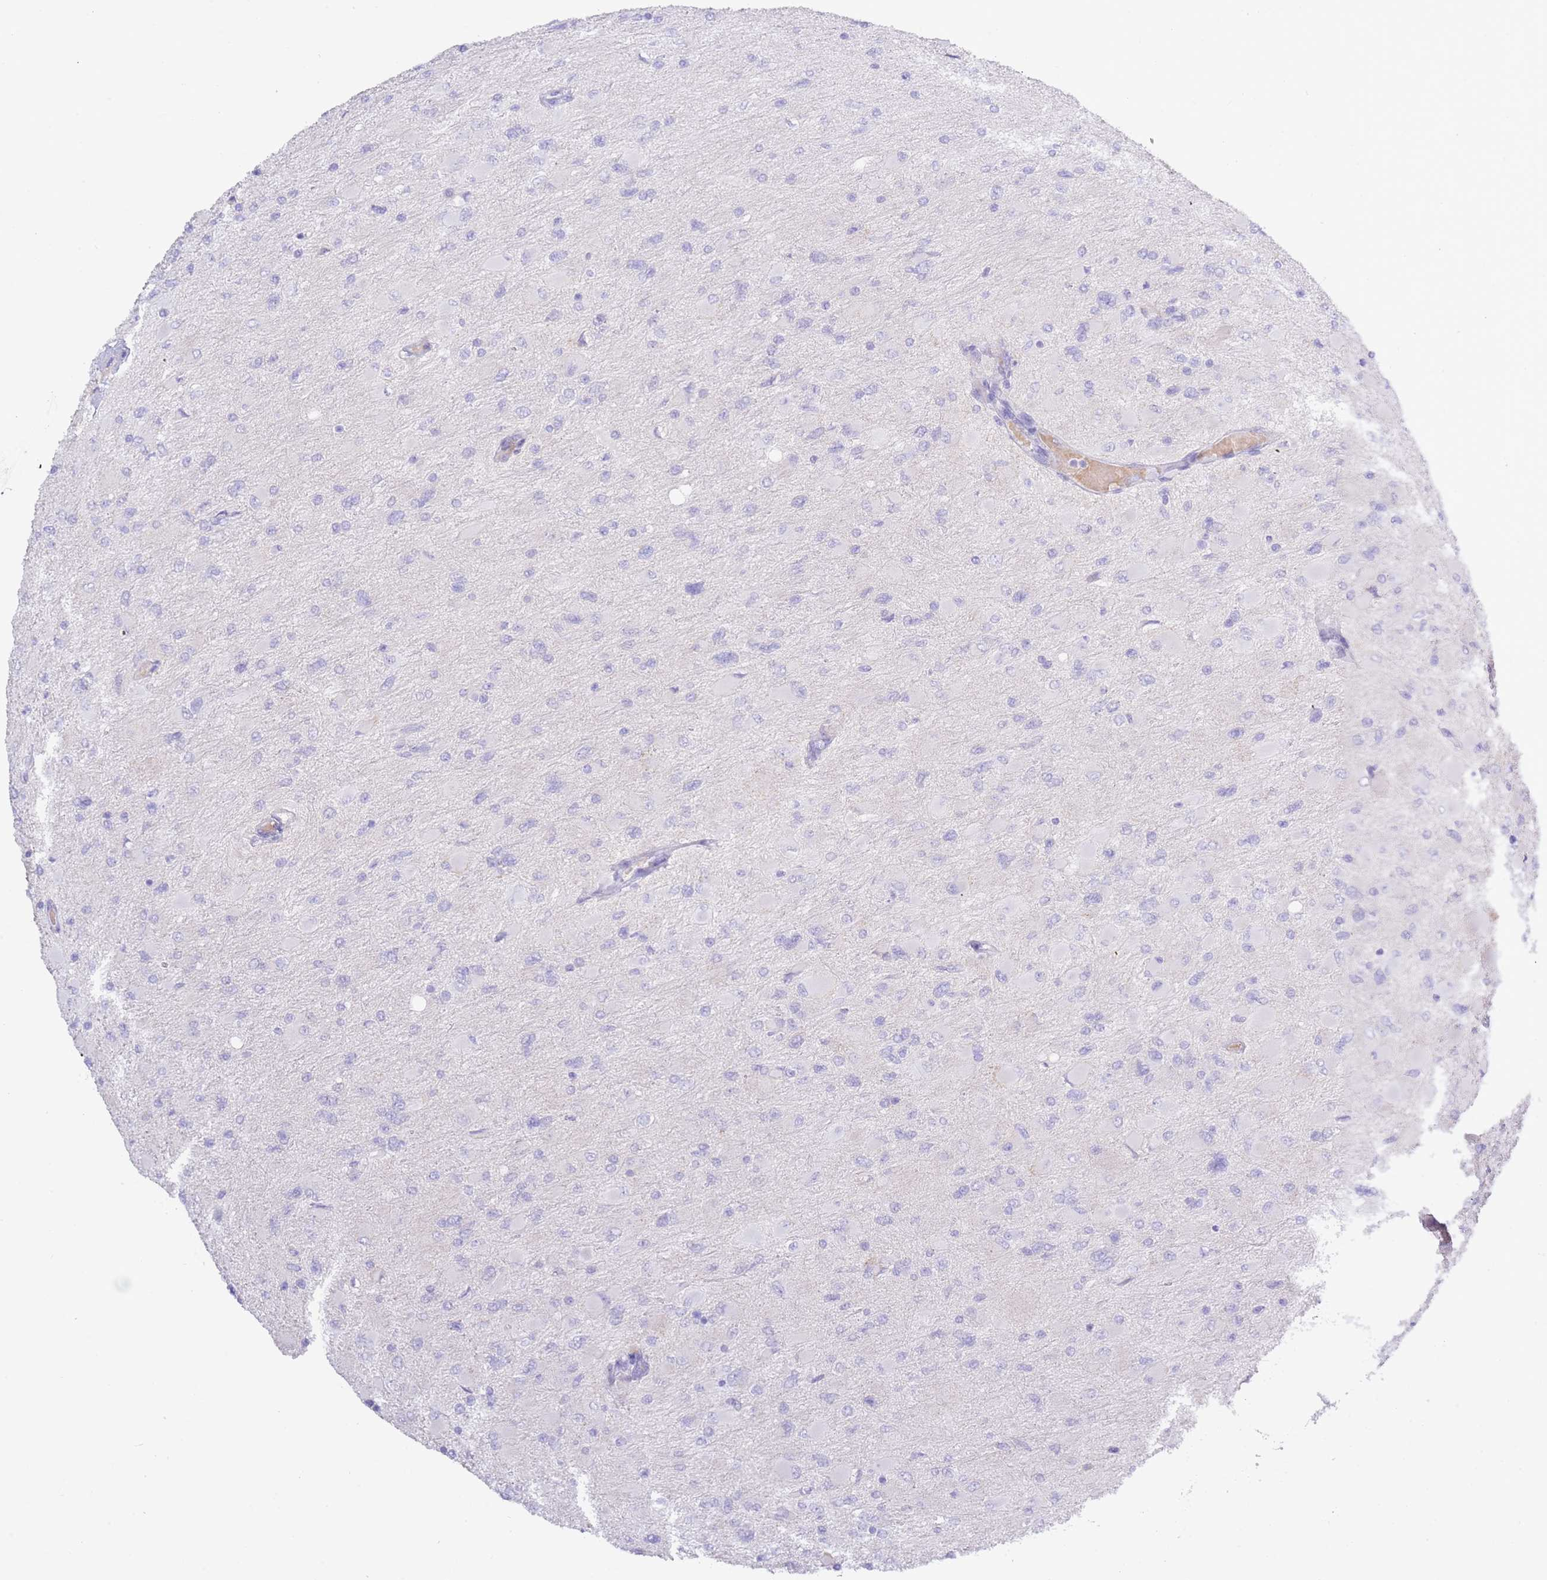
{"staining": {"intensity": "negative", "quantity": "none", "location": "none"}, "tissue": "glioma", "cell_type": "Tumor cells", "image_type": "cancer", "snomed": [{"axis": "morphology", "description": "Glioma, malignant, High grade"}, {"axis": "topography", "description": "Cerebral cortex"}], "caption": "Immunohistochemical staining of human glioma displays no significant expression in tumor cells.", "gene": "ACR", "patient": {"sex": "female", "age": 36}}